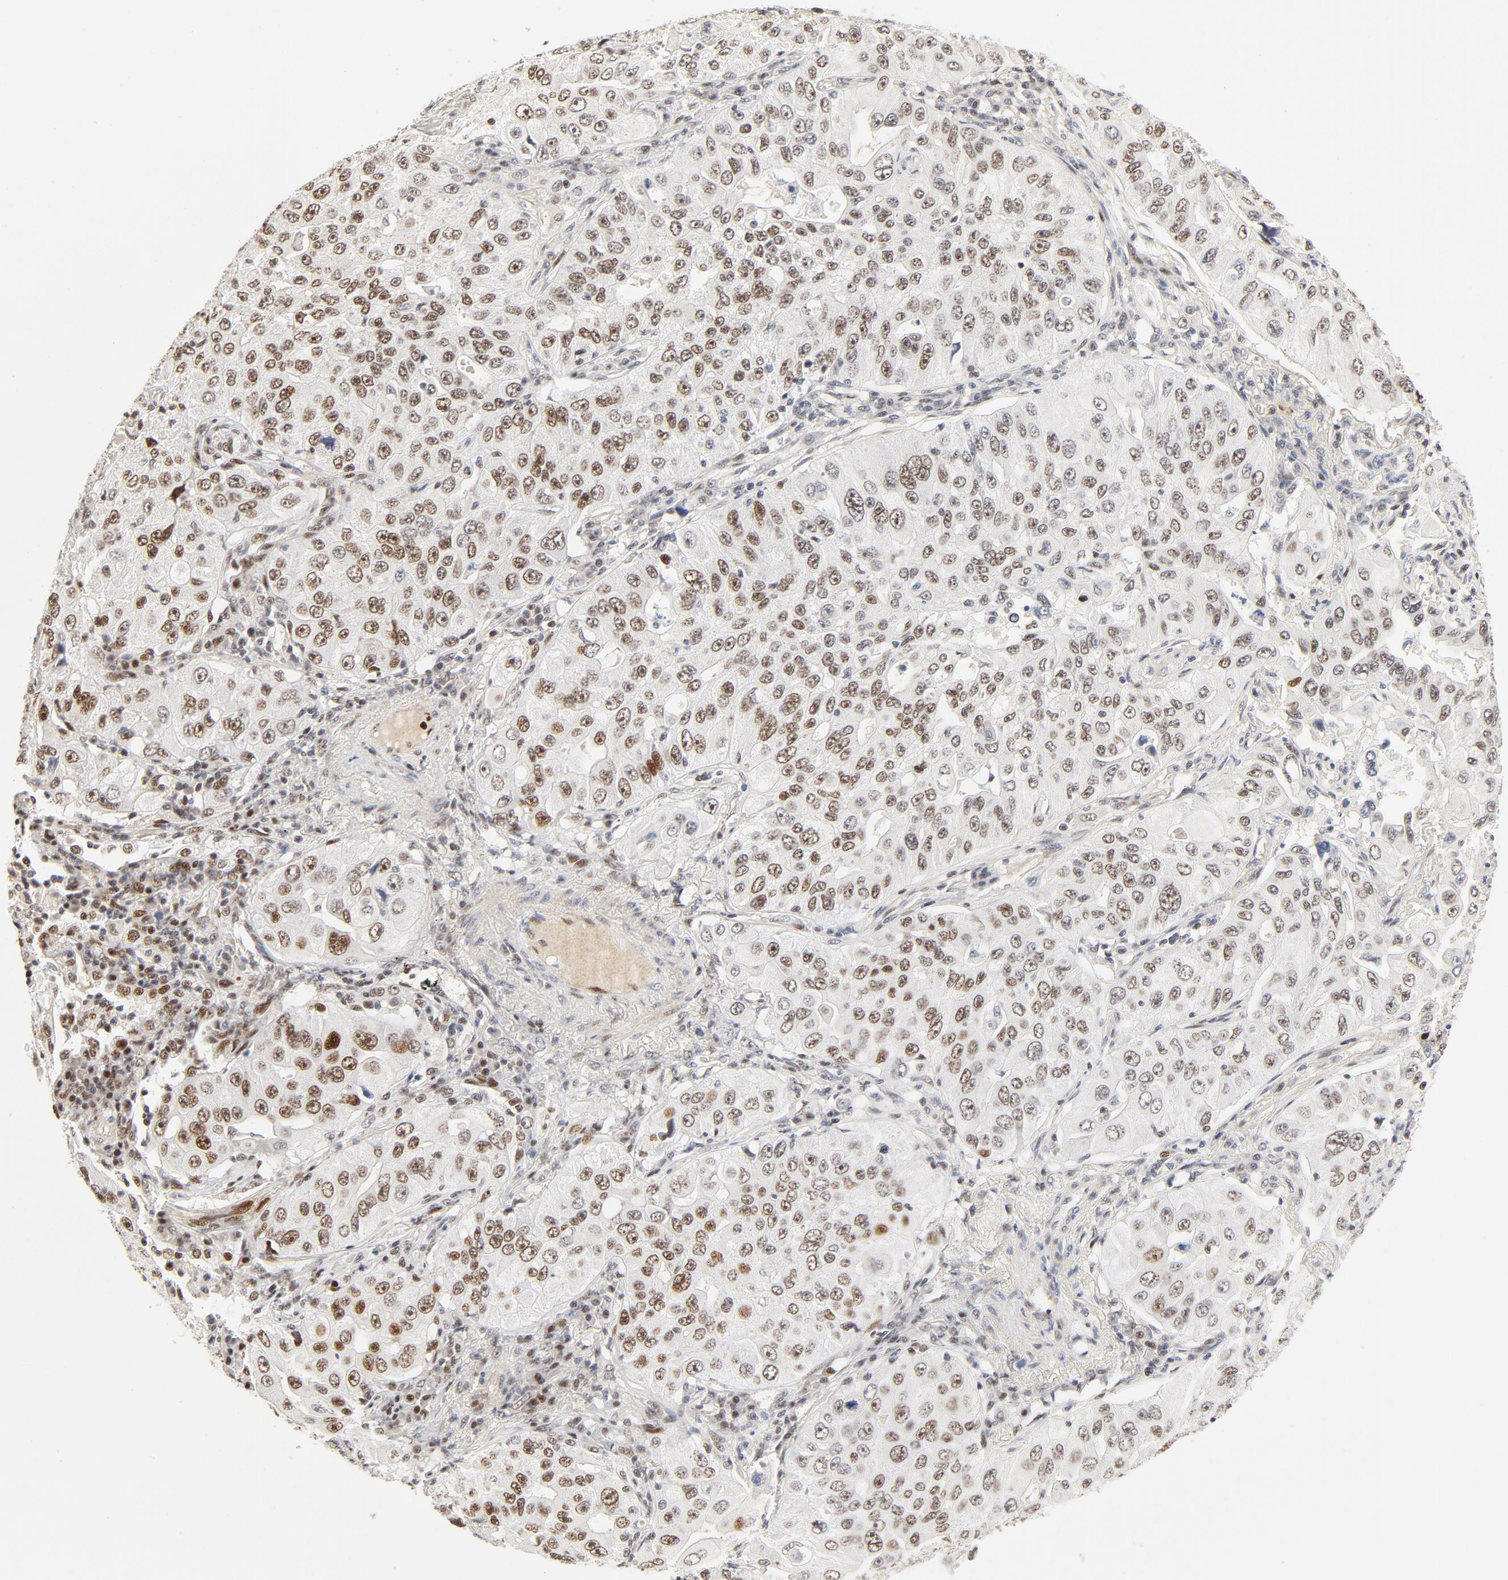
{"staining": {"intensity": "moderate", "quantity": ">75%", "location": "nuclear"}, "tissue": "lung cancer", "cell_type": "Tumor cells", "image_type": "cancer", "snomed": [{"axis": "morphology", "description": "Adenocarcinoma, NOS"}, {"axis": "topography", "description": "Lung"}], "caption": "Human adenocarcinoma (lung) stained with a protein marker demonstrates moderate staining in tumor cells.", "gene": "GTF2I", "patient": {"sex": "male", "age": 84}}